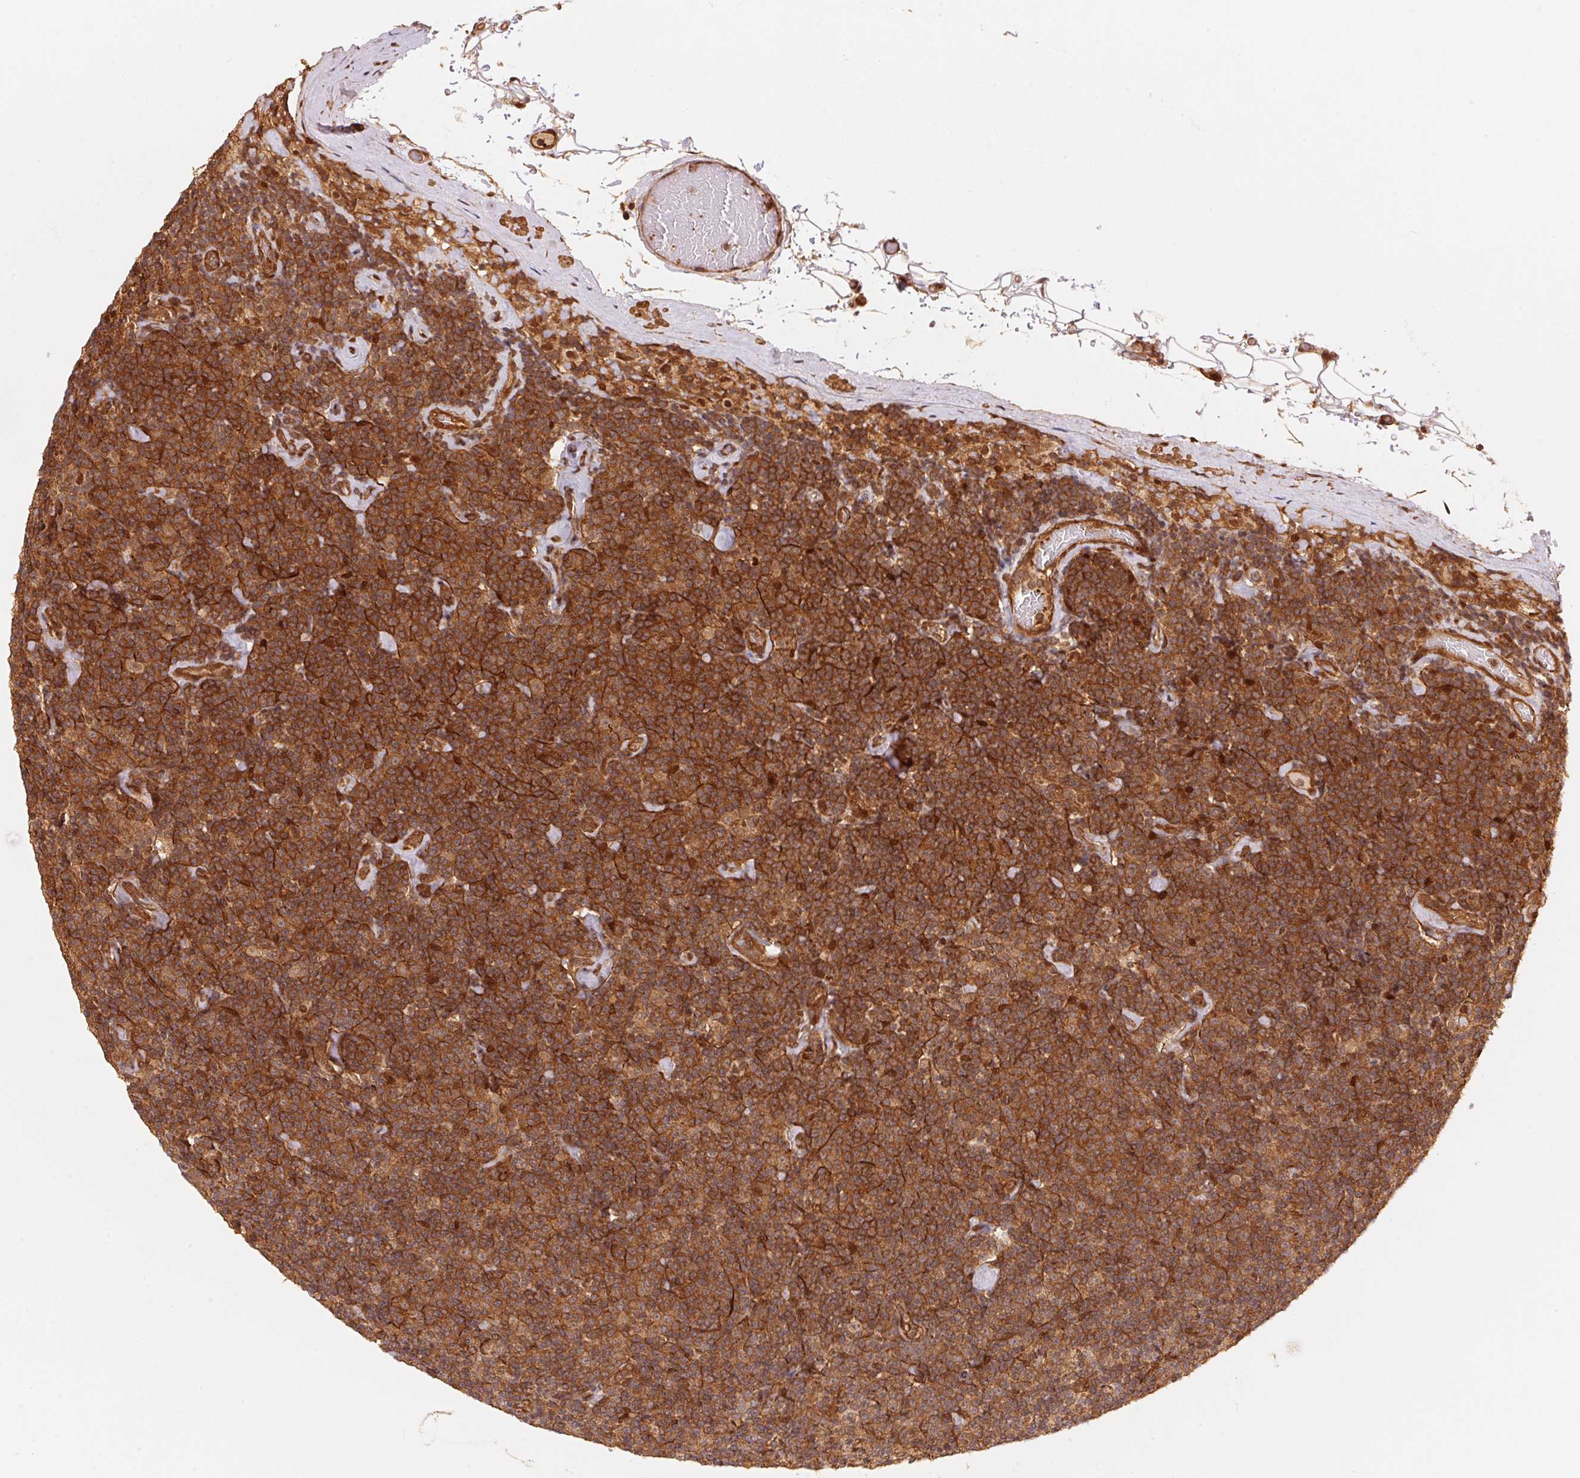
{"staining": {"intensity": "strong", "quantity": ">75%", "location": "cytoplasmic/membranous,nuclear"}, "tissue": "lymphoma", "cell_type": "Tumor cells", "image_type": "cancer", "snomed": [{"axis": "morphology", "description": "Malignant lymphoma, non-Hodgkin's type, Low grade"}, {"axis": "topography", "description": "Lymph node"}], "caption": "This is a photomicrograph of IHC staining of low-grade malignant lymphoma, non-Hodgkin's type, which shows strong positivity in the cytoplasmic/membranous and nuclear of tumor cells.", "gene": "TNIP2", "patient": {"sex": "male", "age": 81}}